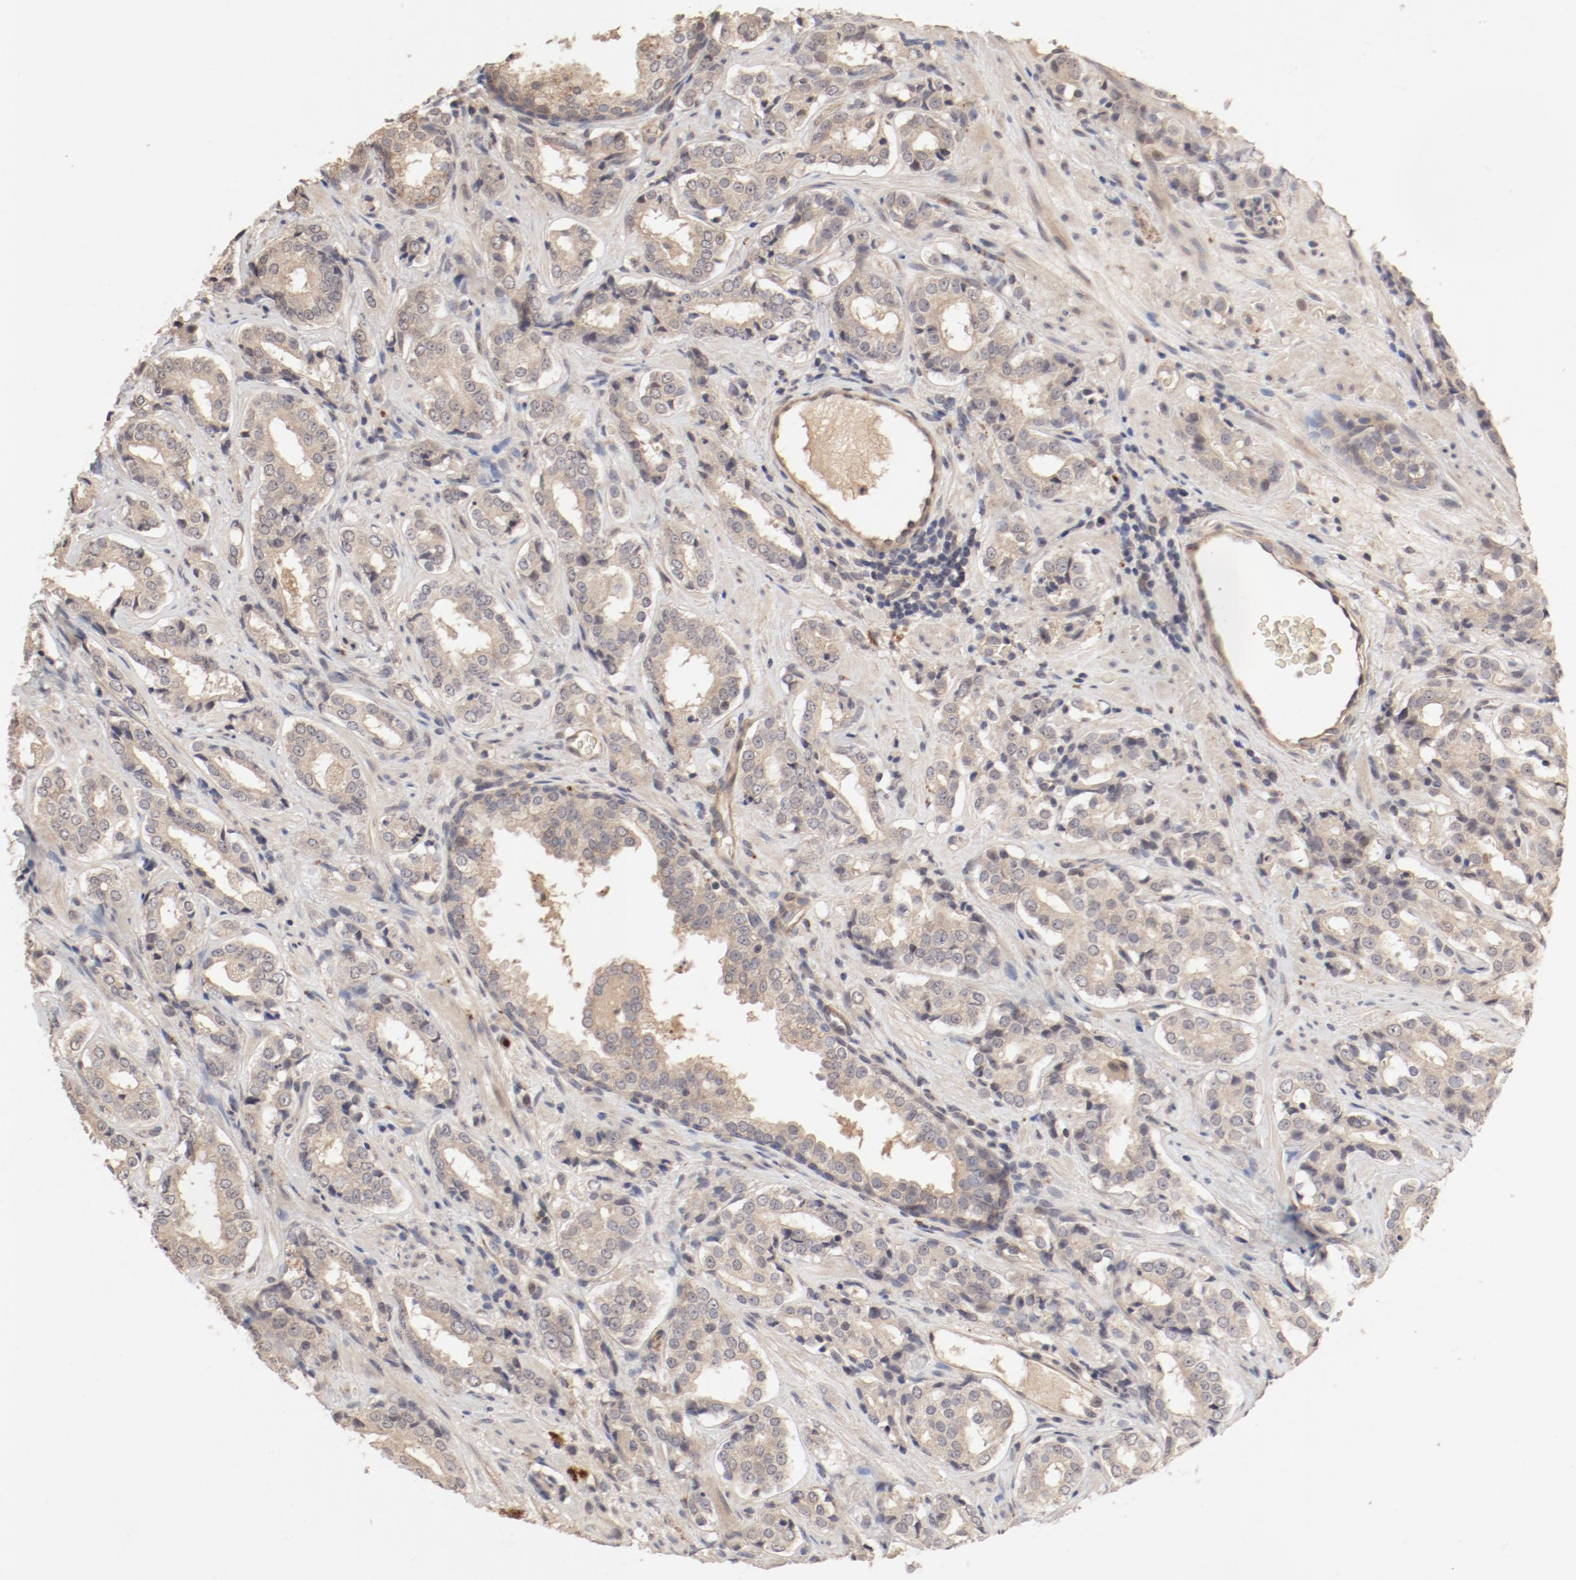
{"staining": {"intensity": "moderate", "quantity": ">75%", "location": "cytoplasmic/membranous"}, "tissue": "prostate cancer", "cell_type": "Tumor cells", "image_type": "cancer", "snomed": [{"axis": "morphology", "description": "Adenocarcinoma, Medium grade"}, {"axis": "topography", "description": "Prostate"}], "caption": "The photomicrograph exhibits staining of prostate medium-grade adenocarcinoma, revealing moderate cytoplasmic/membranous protein positivity (brown color) within tumor cells.", "gene": "IL3RA", "patient": {"sex": "male", "age": 60}}